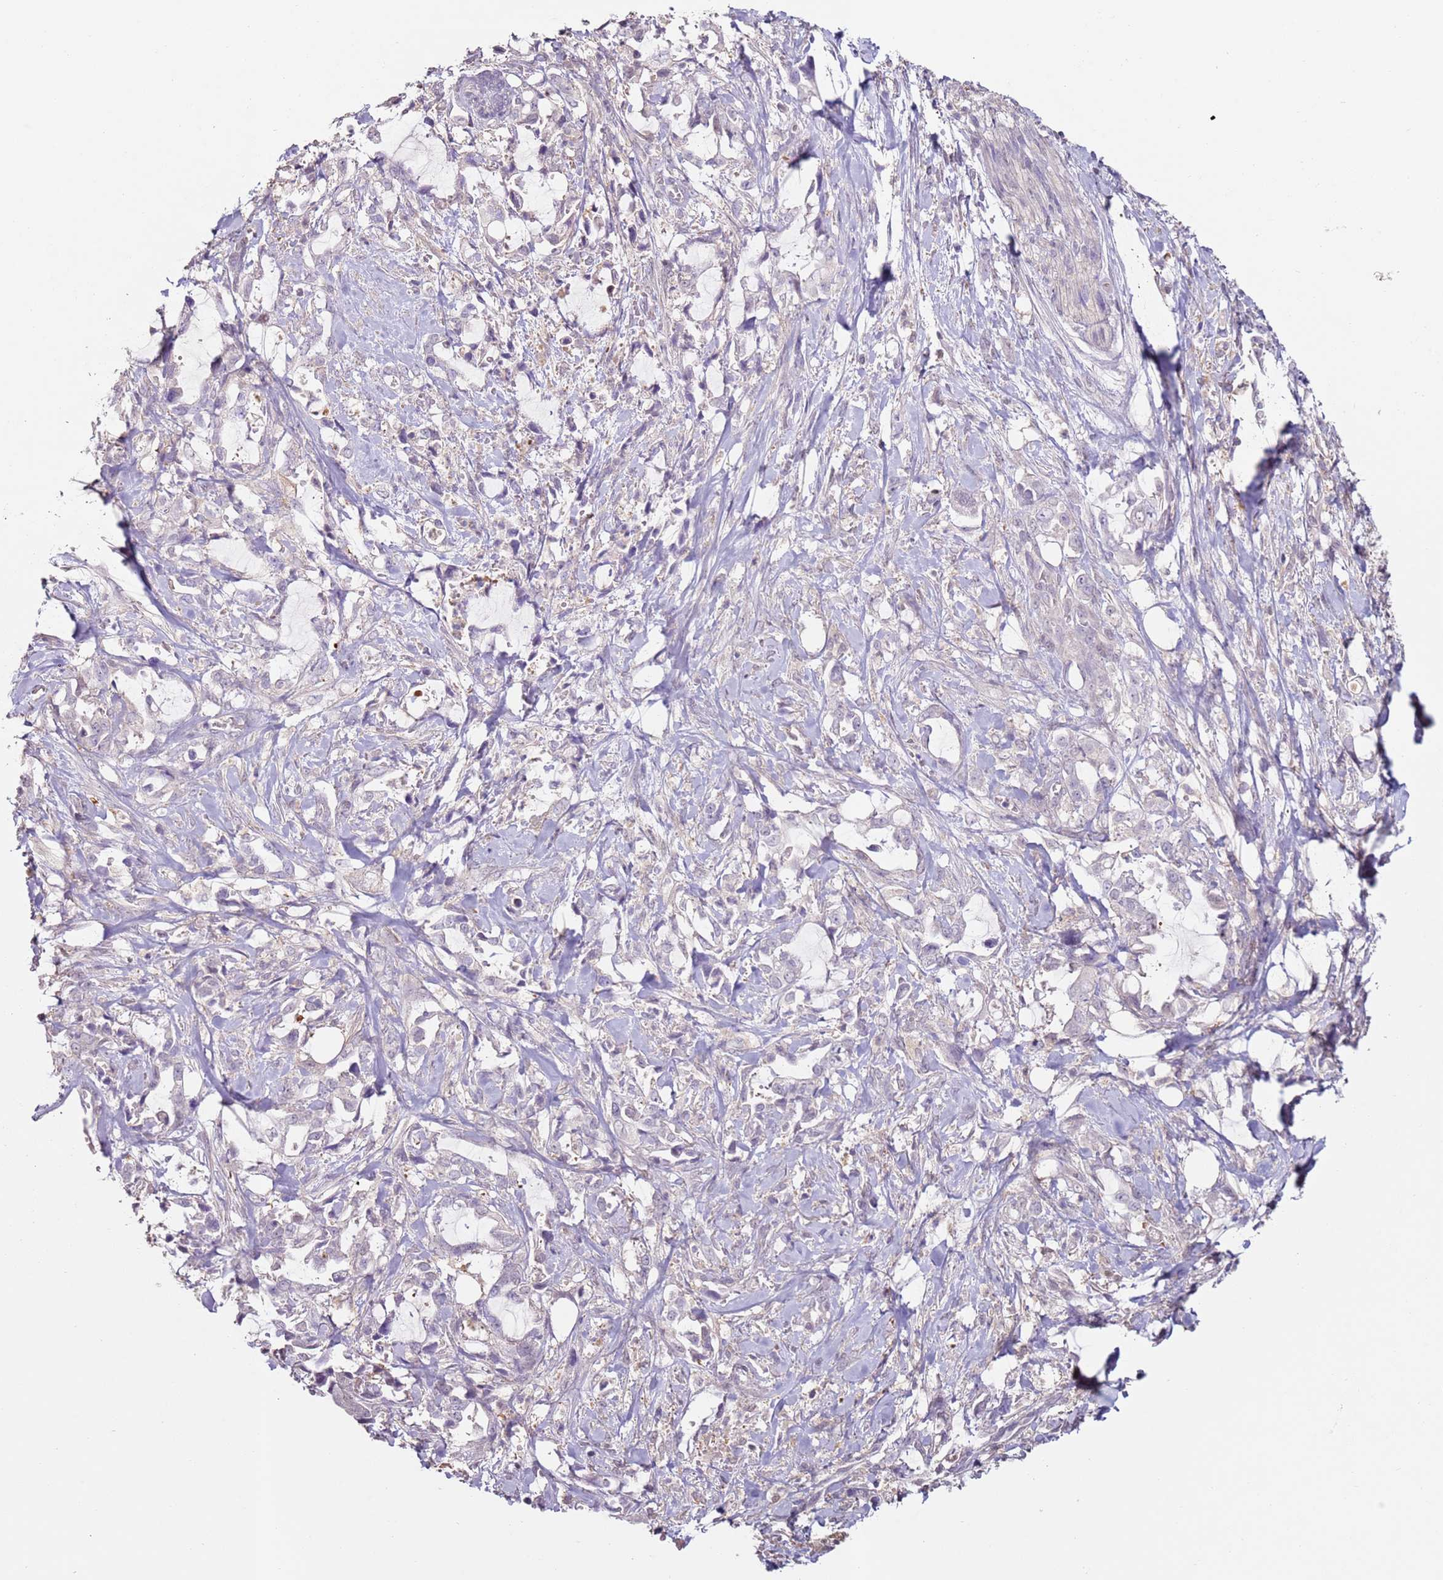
{"staining": {"intensity": "negative", "quantity": "none", "location": "none"}, "tissue": "pancreatic cancer", "cell_type": "Tumor cells", "image_type": "cancer", "snomed": [{"axis": "morphology", "description": "Adenocarcinoma, NOS"}, {"axis": "topography", "description": "Pancreas"}], "caption": "There is no significant positivity in tumor cells of pancreatic cancer (adenocarcinoma).", "gene": "MDH1", "patient": {"sex": "female", "age": 61}}